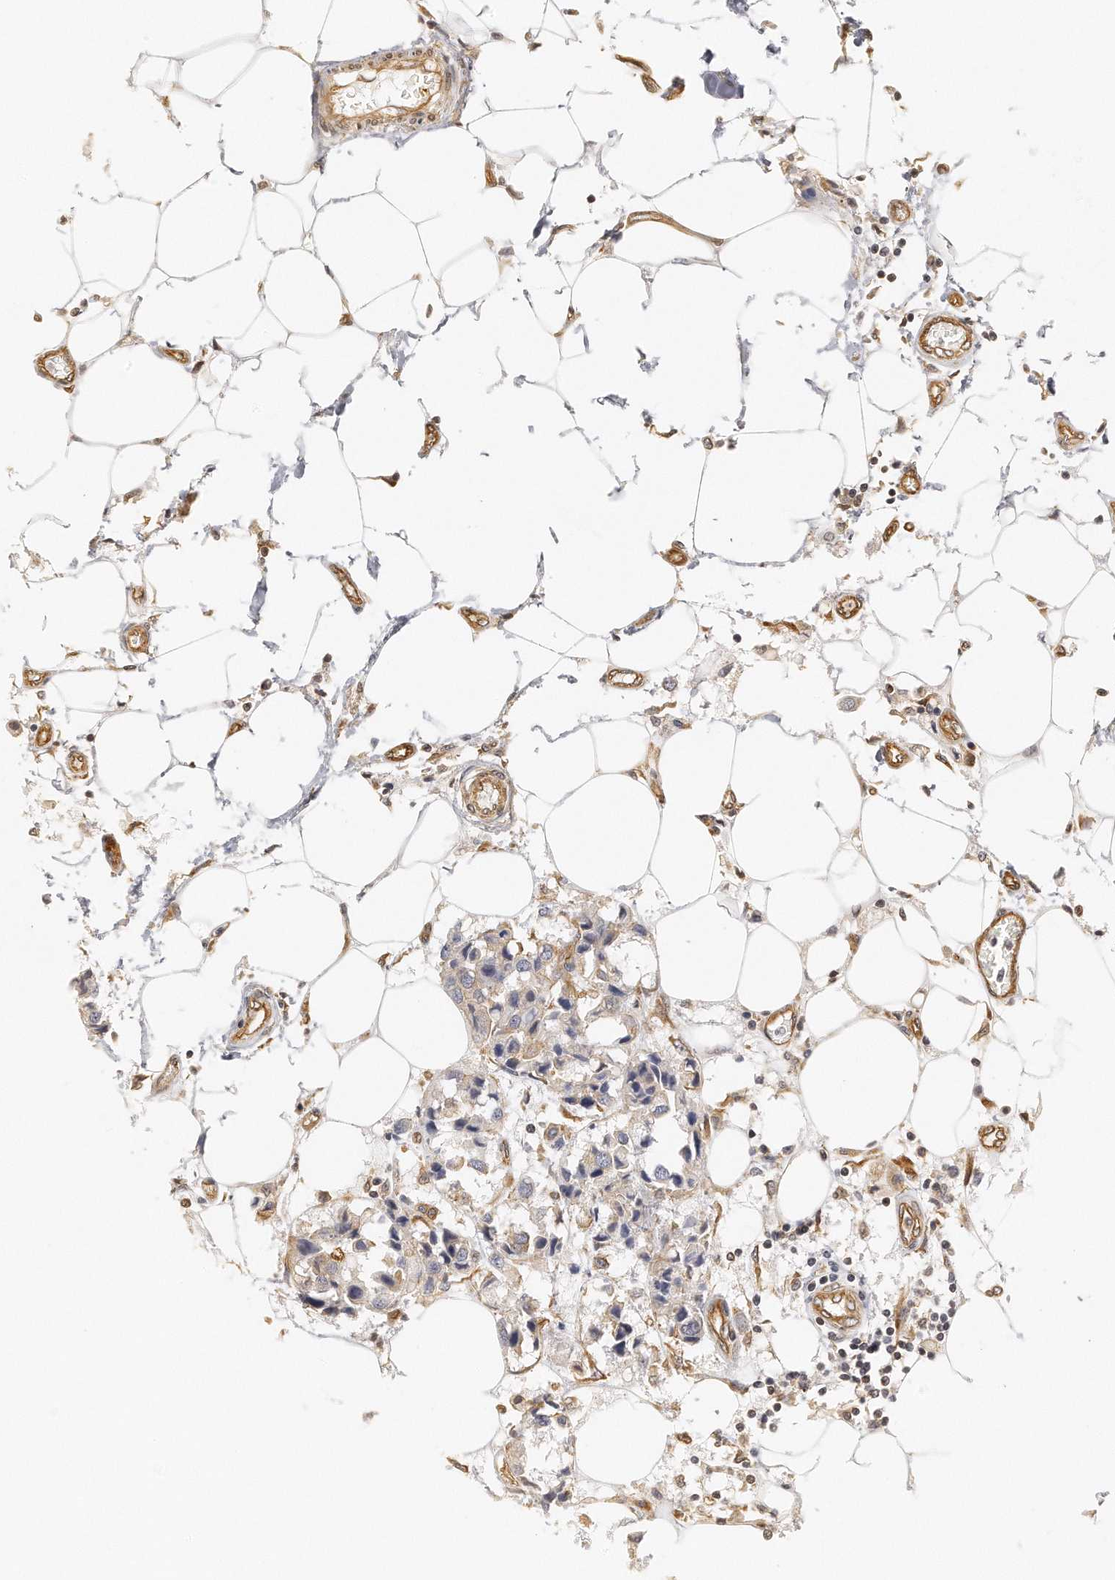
{"staining": {"intensity": "weak", "quantity": "<25%", "location": "cytoplasmic/membranous"}, "tissue": "breast cancer", "cell_type": "Tumor cells", "image_type": "cancer", "snomed": [{"axis": "morphology", "description": "Duct carcinoma"}, {"axis": "topography", "description": "Breast"}], "caption": "IHC image of neoplastic tissue: breast cancer stained with DAB exhibits no significant protein expression in tumor cells.", "gene": "CHST7", "patient": {"sex": "female", "age": 80}}